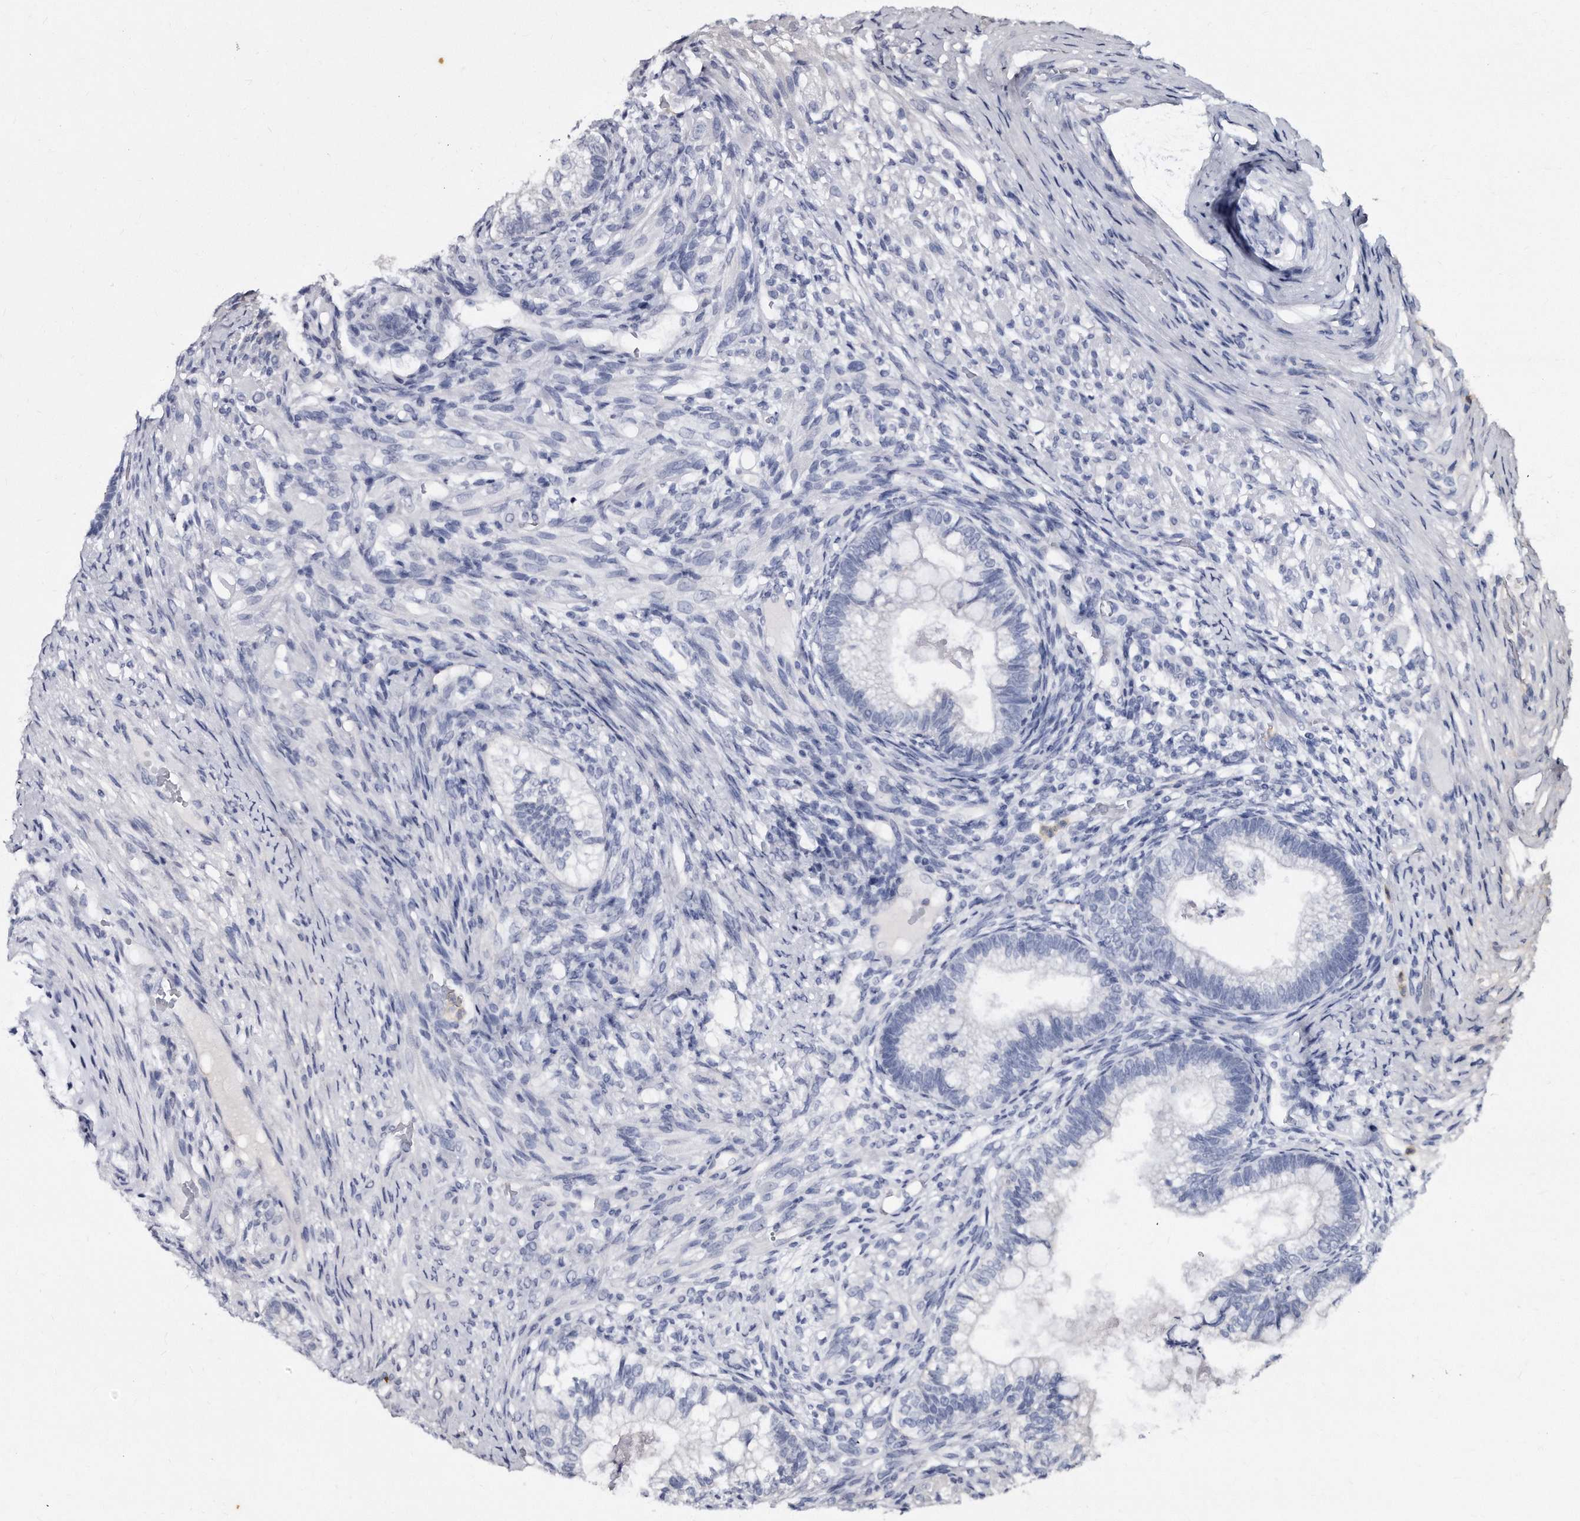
{"staining": {"intensity": "negative", "quantity": "none", "location": "none"}, "tissue": "testis cancer", "cell_type": "Tumor cells", "image_type": "cancer", "snomed": [{"axis": "morphology", "description": "Seminoma, NOS"}, {"axis": "morphology", "description": "Carcinoma, Embryonal, NOS"}, {"axis": "topography", "description": "Testis"}], "caption": "This is an IHC micrograph of embryonal carcinoma (testis). There is no staining in tumor cells.", "gene": "KLHDC3", "patient": {"sex": "male", "age": 28}}